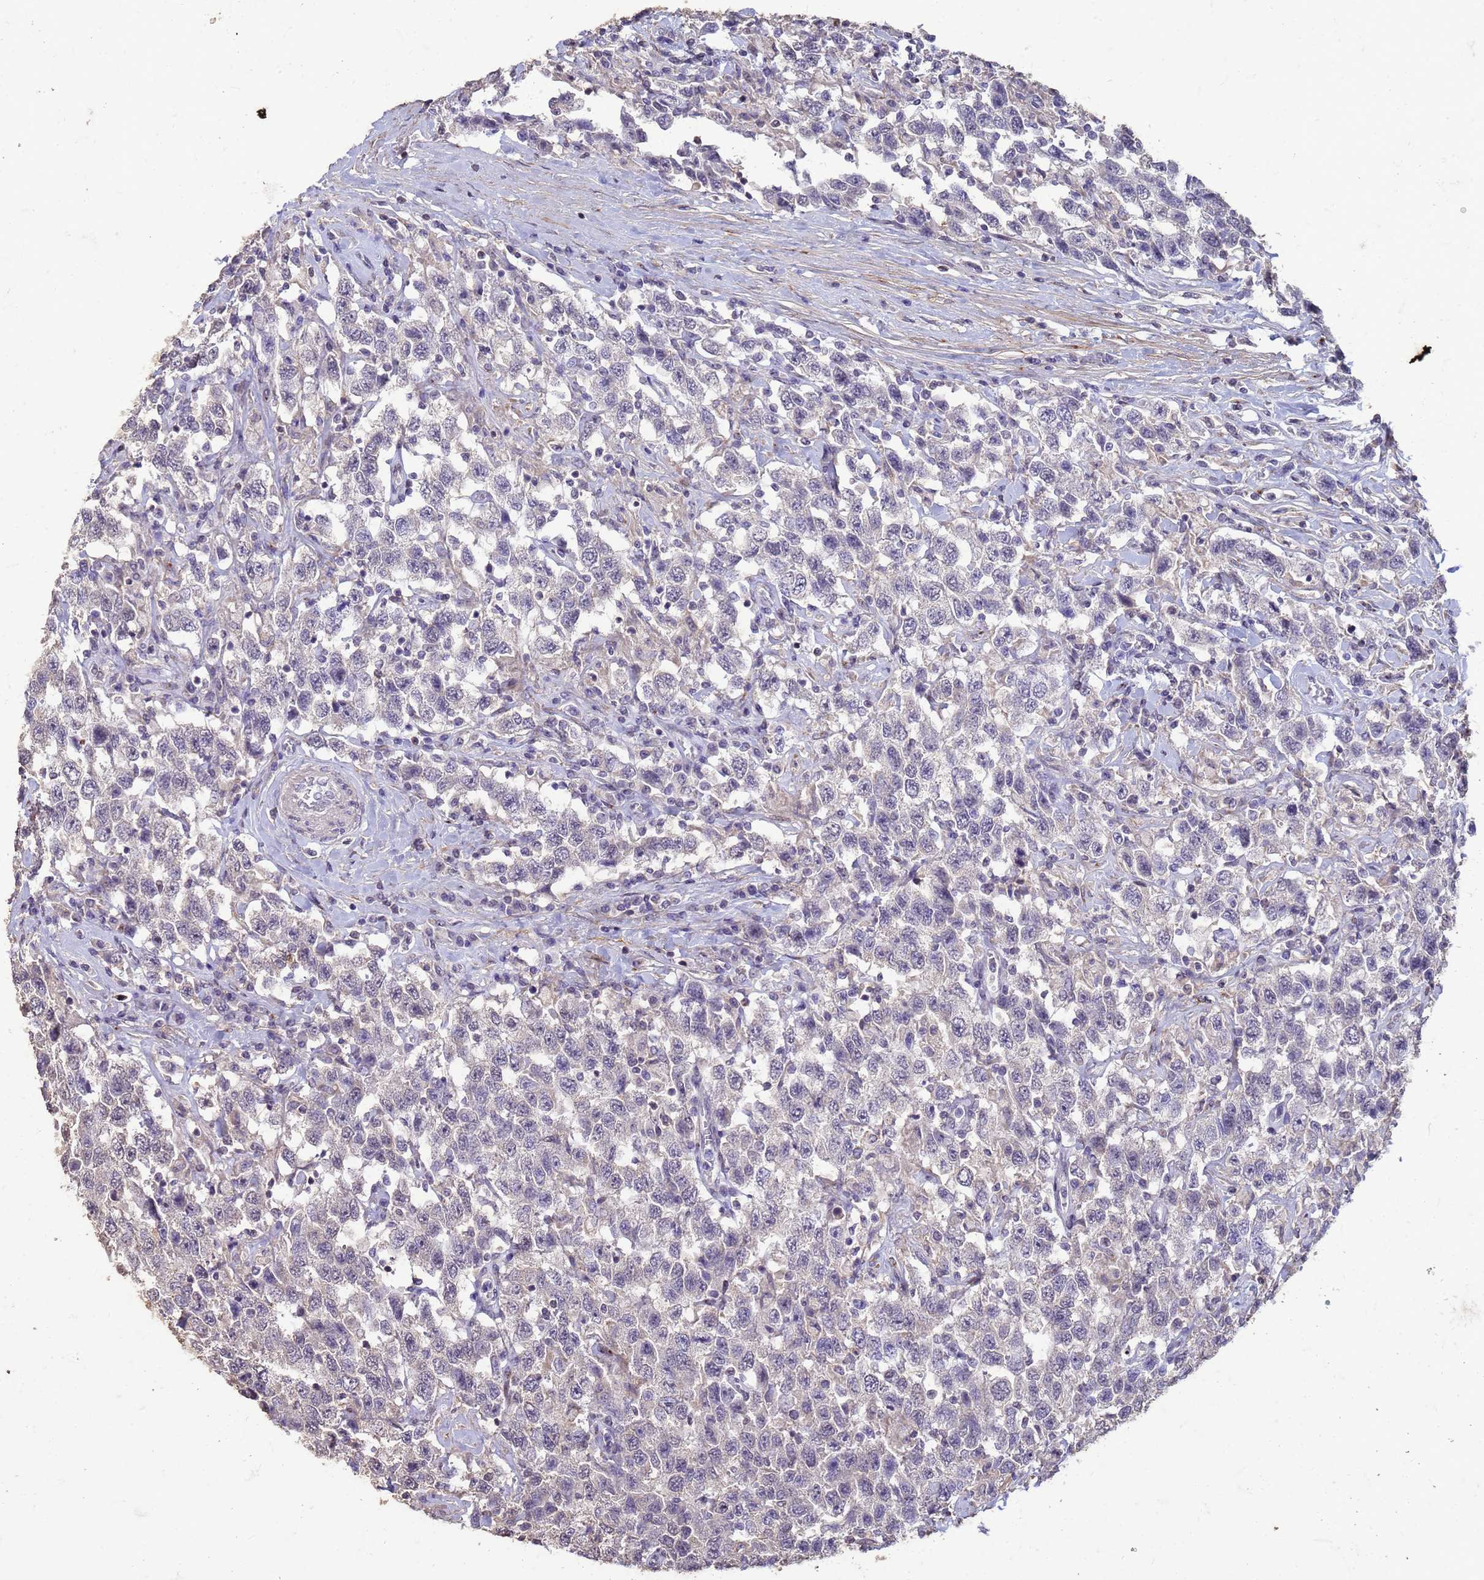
{"staining": {"intensity": "negative", "quantity": "none", "location": "none"}, "tissue": "testis cancer", "cell_type": "Tumor cells", "image_type": "cancer", "snomed": [{"axis": "morphology", "description": "Seminoma, NOS"}, {"axis": "topography", "description": "Testis"}], "caption": "Immunohistochemical staining of human testis cancer (seminoma) demonstrates no significant positivity in tumor cells.", "gene": "SLC25A15", "patient": {"sex": "male", "age": 41}}